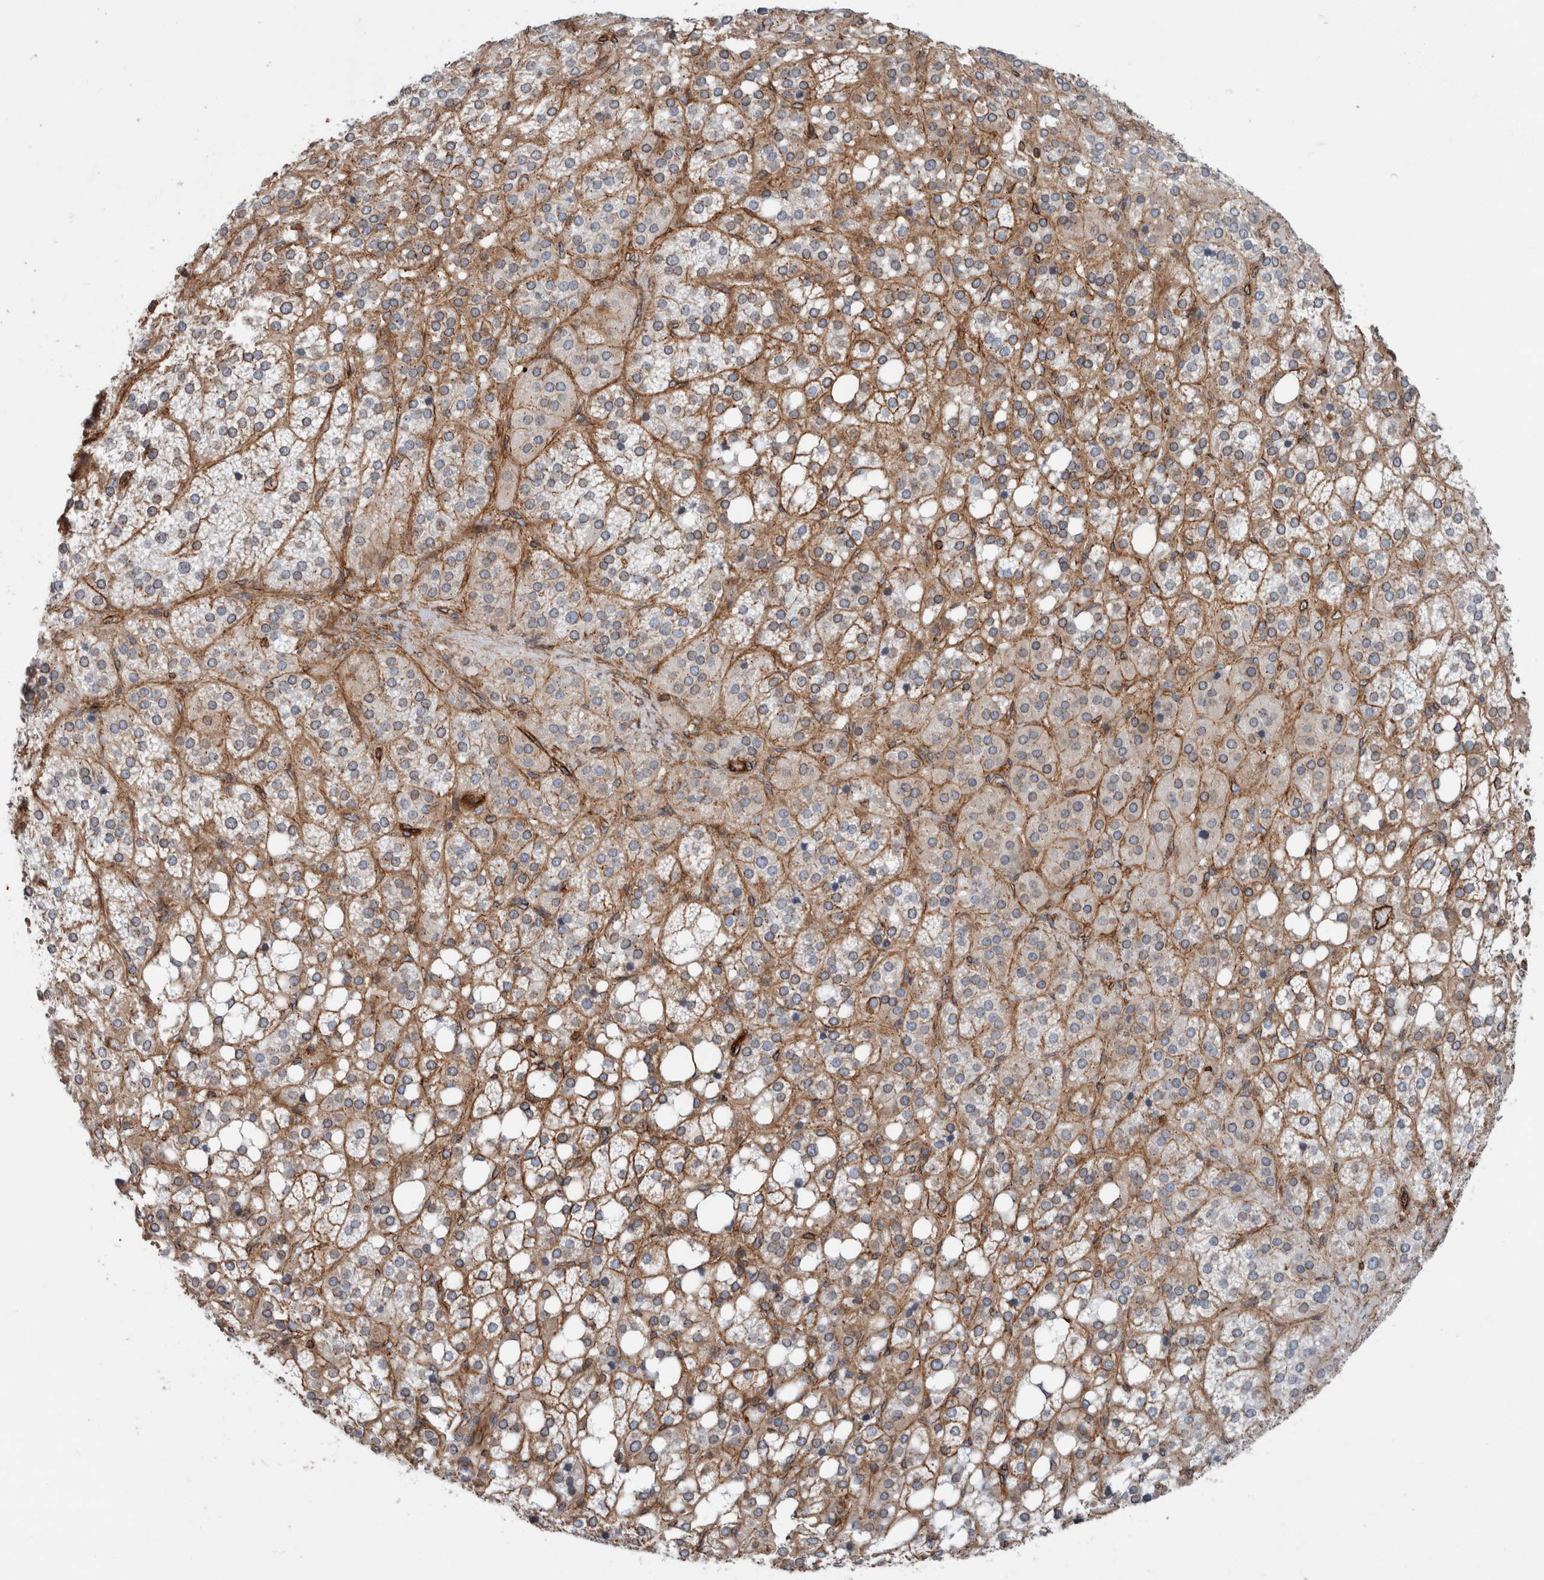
{"staining": {"intensity": "strong", "quantity": ">75%", "location": "cytoplasmic/membranous"}, "tissue": "adrenal gland", "cell_type": "Glandular cells", "image_type": "normal", "snomed": [{"axis": "morphology", "description": "Normal tissue, NOS"}, {"axis": "topography", "description": "Adrenal gland"}], "caption": "Strong cytoplasmic/membranous protein positivity is seen in about >75% of glandular cells in adrenal gland. The protein of interest is shown in brown color, while the nuclei are stained blue.", "gene": "PLEC", "patient": {"sex": "female", "age": 59}}